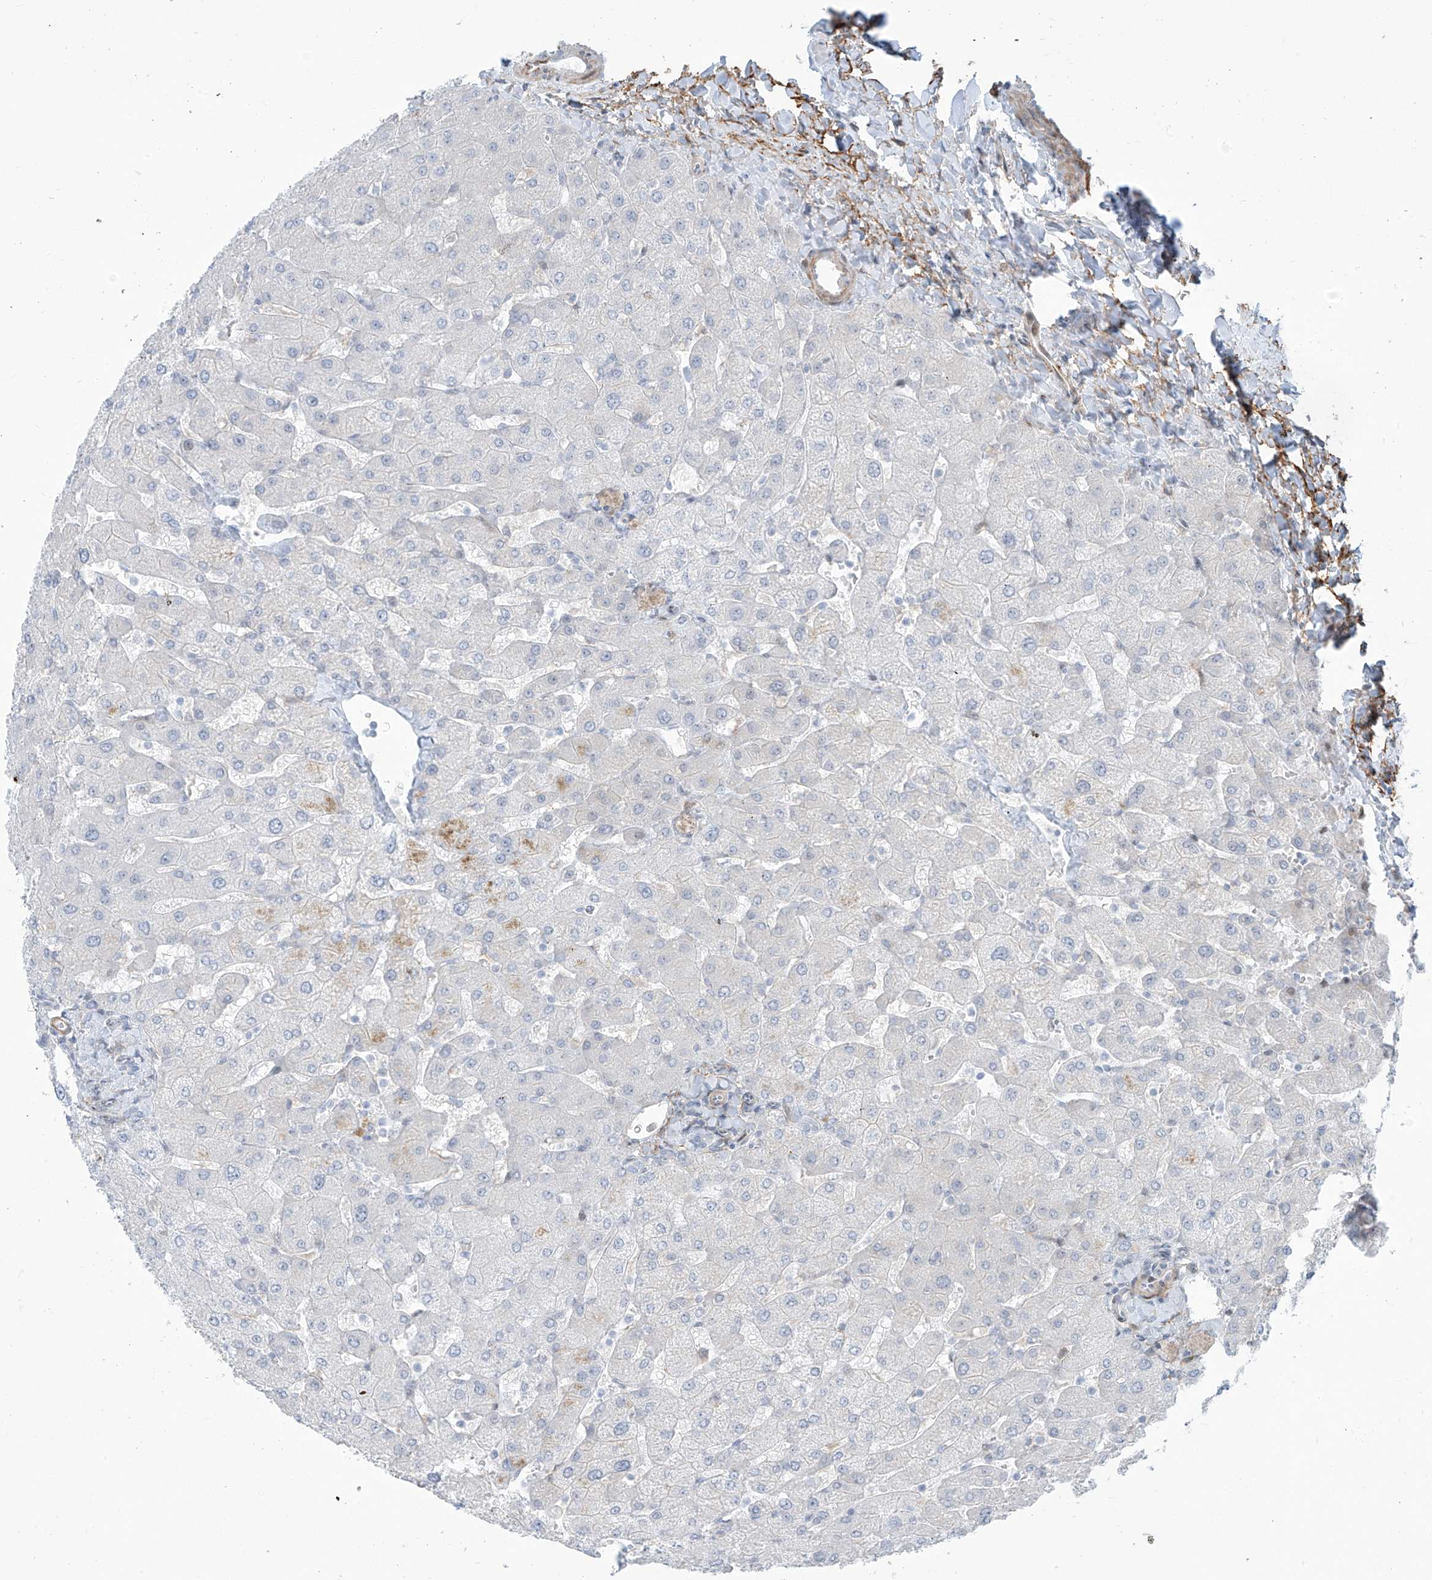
{"staining": {"intensity": "negative", "quantity": "none", "location": "none"}, "tissue": "liver", "cell_type": "Cholangiocytes", "image_type": "normal", "snomed": [{"axis": "morphology", "description": "Normal tissue, NOS"}, {"axis": "topography", "description": "Liver"}], "caption": "The photomicrograph exhibits no staining of cholangiocytes in benign liver.", "gene": "LIN9", "patient": {"sex": "male", "age": 55}}